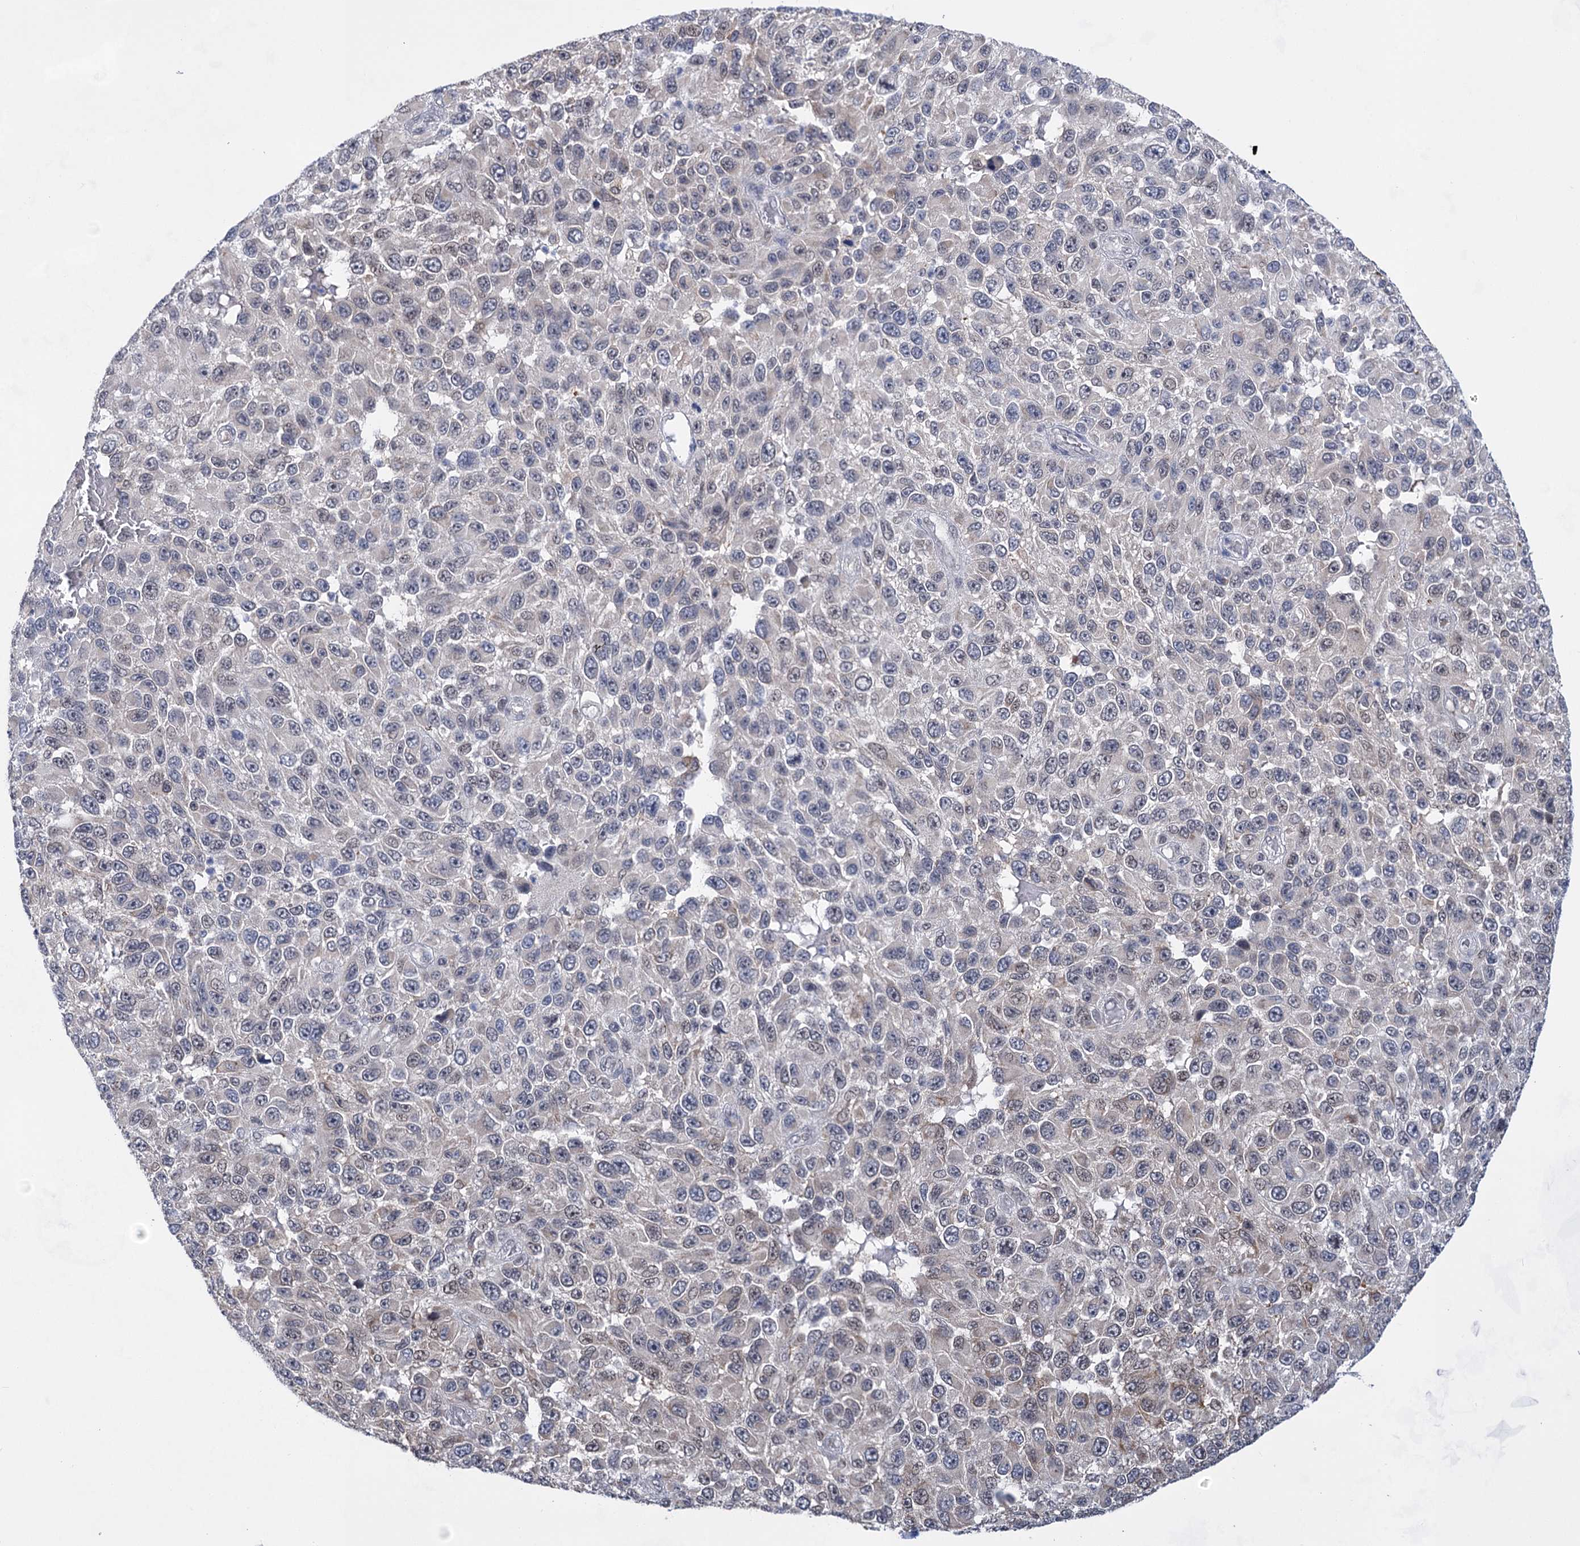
{"staining": {"intensity": "moderate", "quantity": "<25%", "location": "nuclear"}, "tissue": "melanoma", "cell_type": "Tumor cells", "image_type": "cancer", "snomed": [{"axis": "morphology", "description": "Malignant melanoma, NOS"}, {"axis": "topography", "description": "Skin"}], "caption": "Immunohistochemical staining of malignant melanoma reveals low levels of moderate nuclear expression in approximately <25% of tumor cells. (IHC, brightfield microscopy, high magnification).", "gene": "TTC17", "patient": {"sex": "female", "age": 96}}